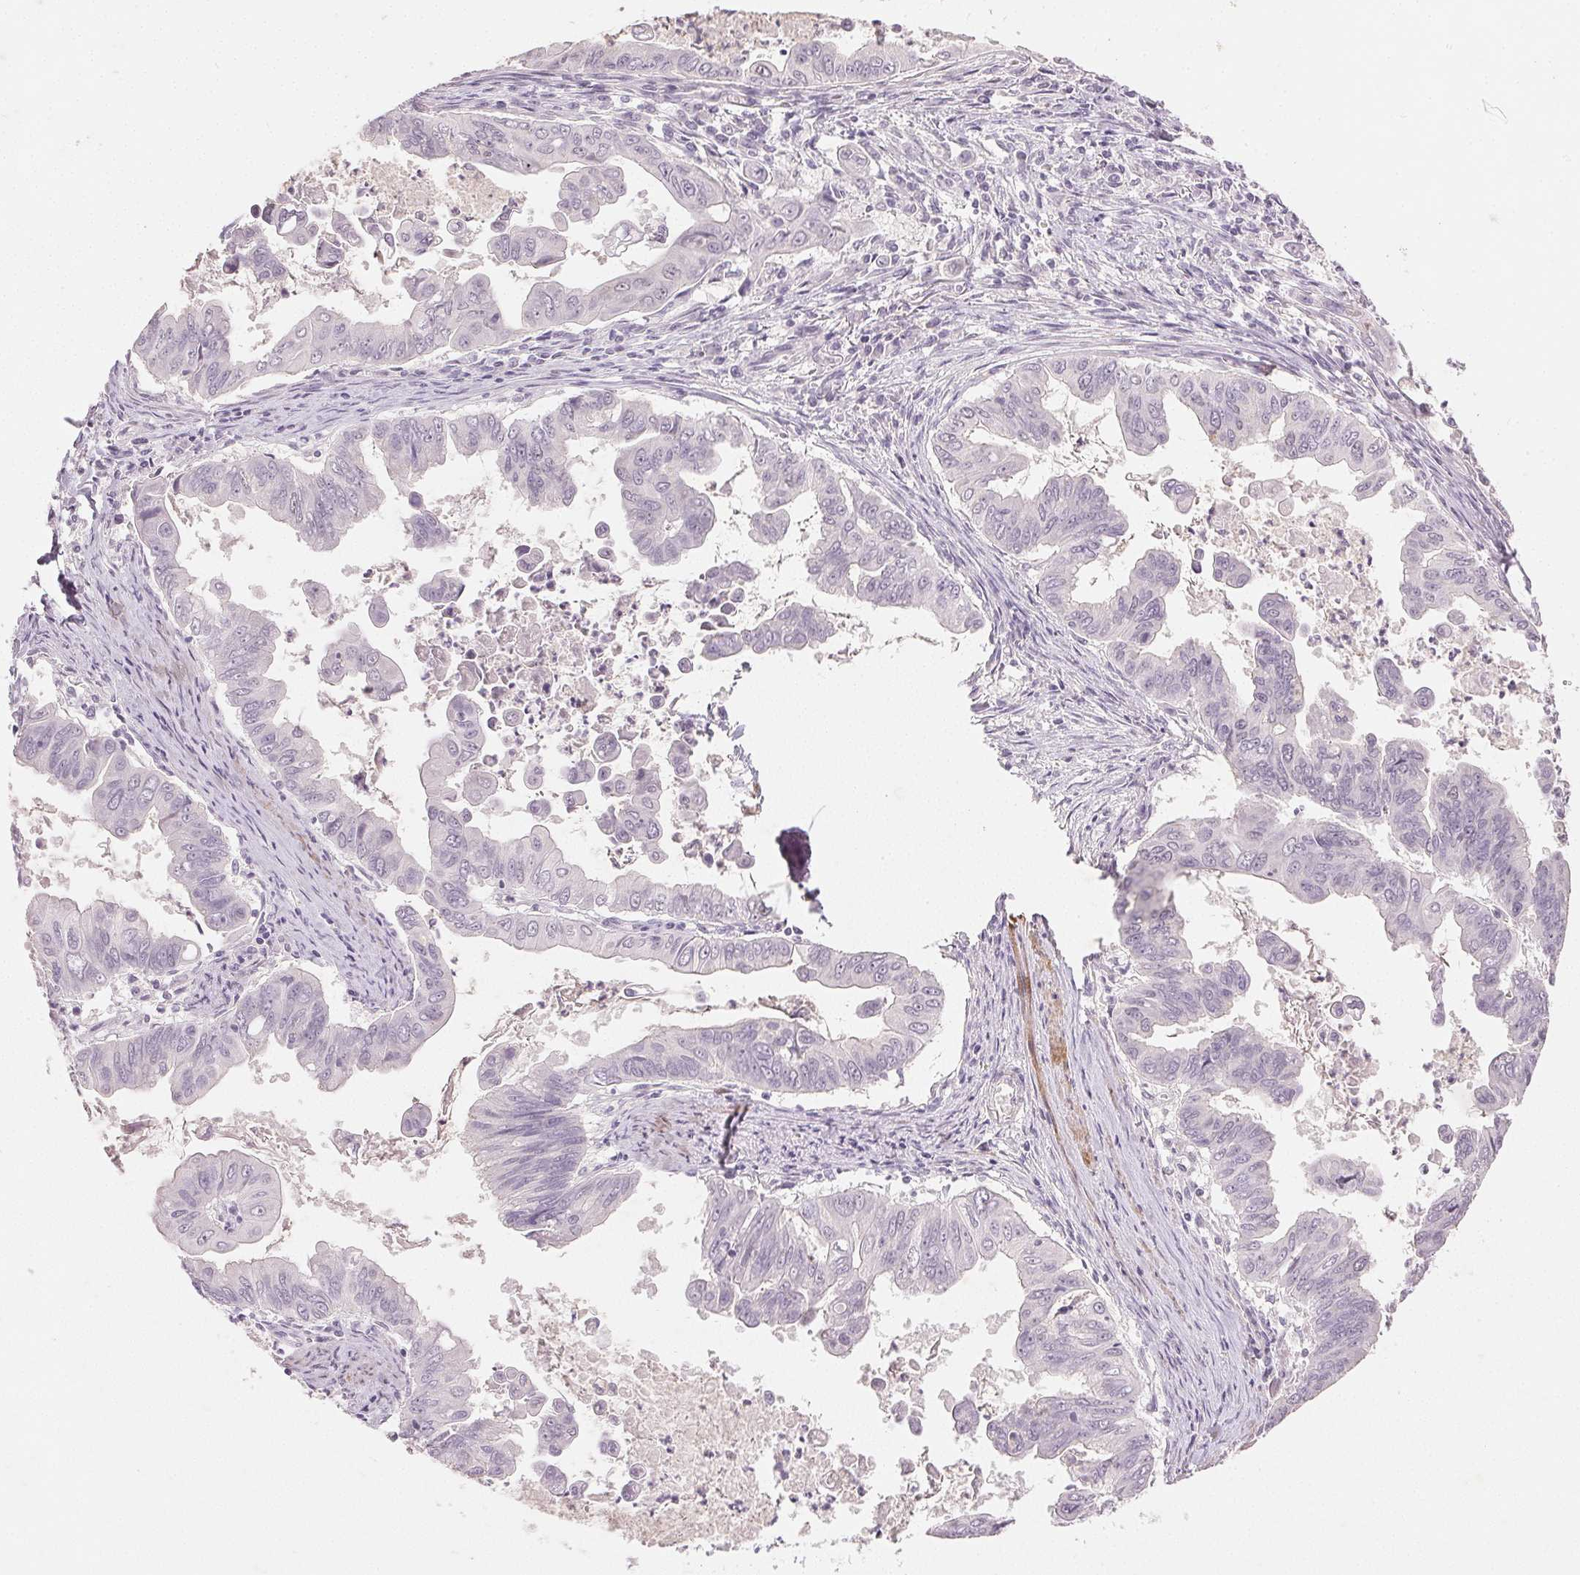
{"staining": {"intensity": "negative", "quantity": "none", "location": "none"}, "tissue": "stomach cancer", "cell_type": "Tumor cells", "image_type": "cancer", "snomed": [{"axis": "morphology", "description": "Adenocarcinoma, NOS"}, {"axis": "topography", "description": "Stomach, upper"}], "caption": "Immunohistochemistry (IHC) of human adenocarcinoma (stomach) displays no expression in tumor cells. (Immunohistochemistry, brightfield microscopy, high magnification).", "gene": "SMTN", "patient": {"sex": "male", "age": 80}}